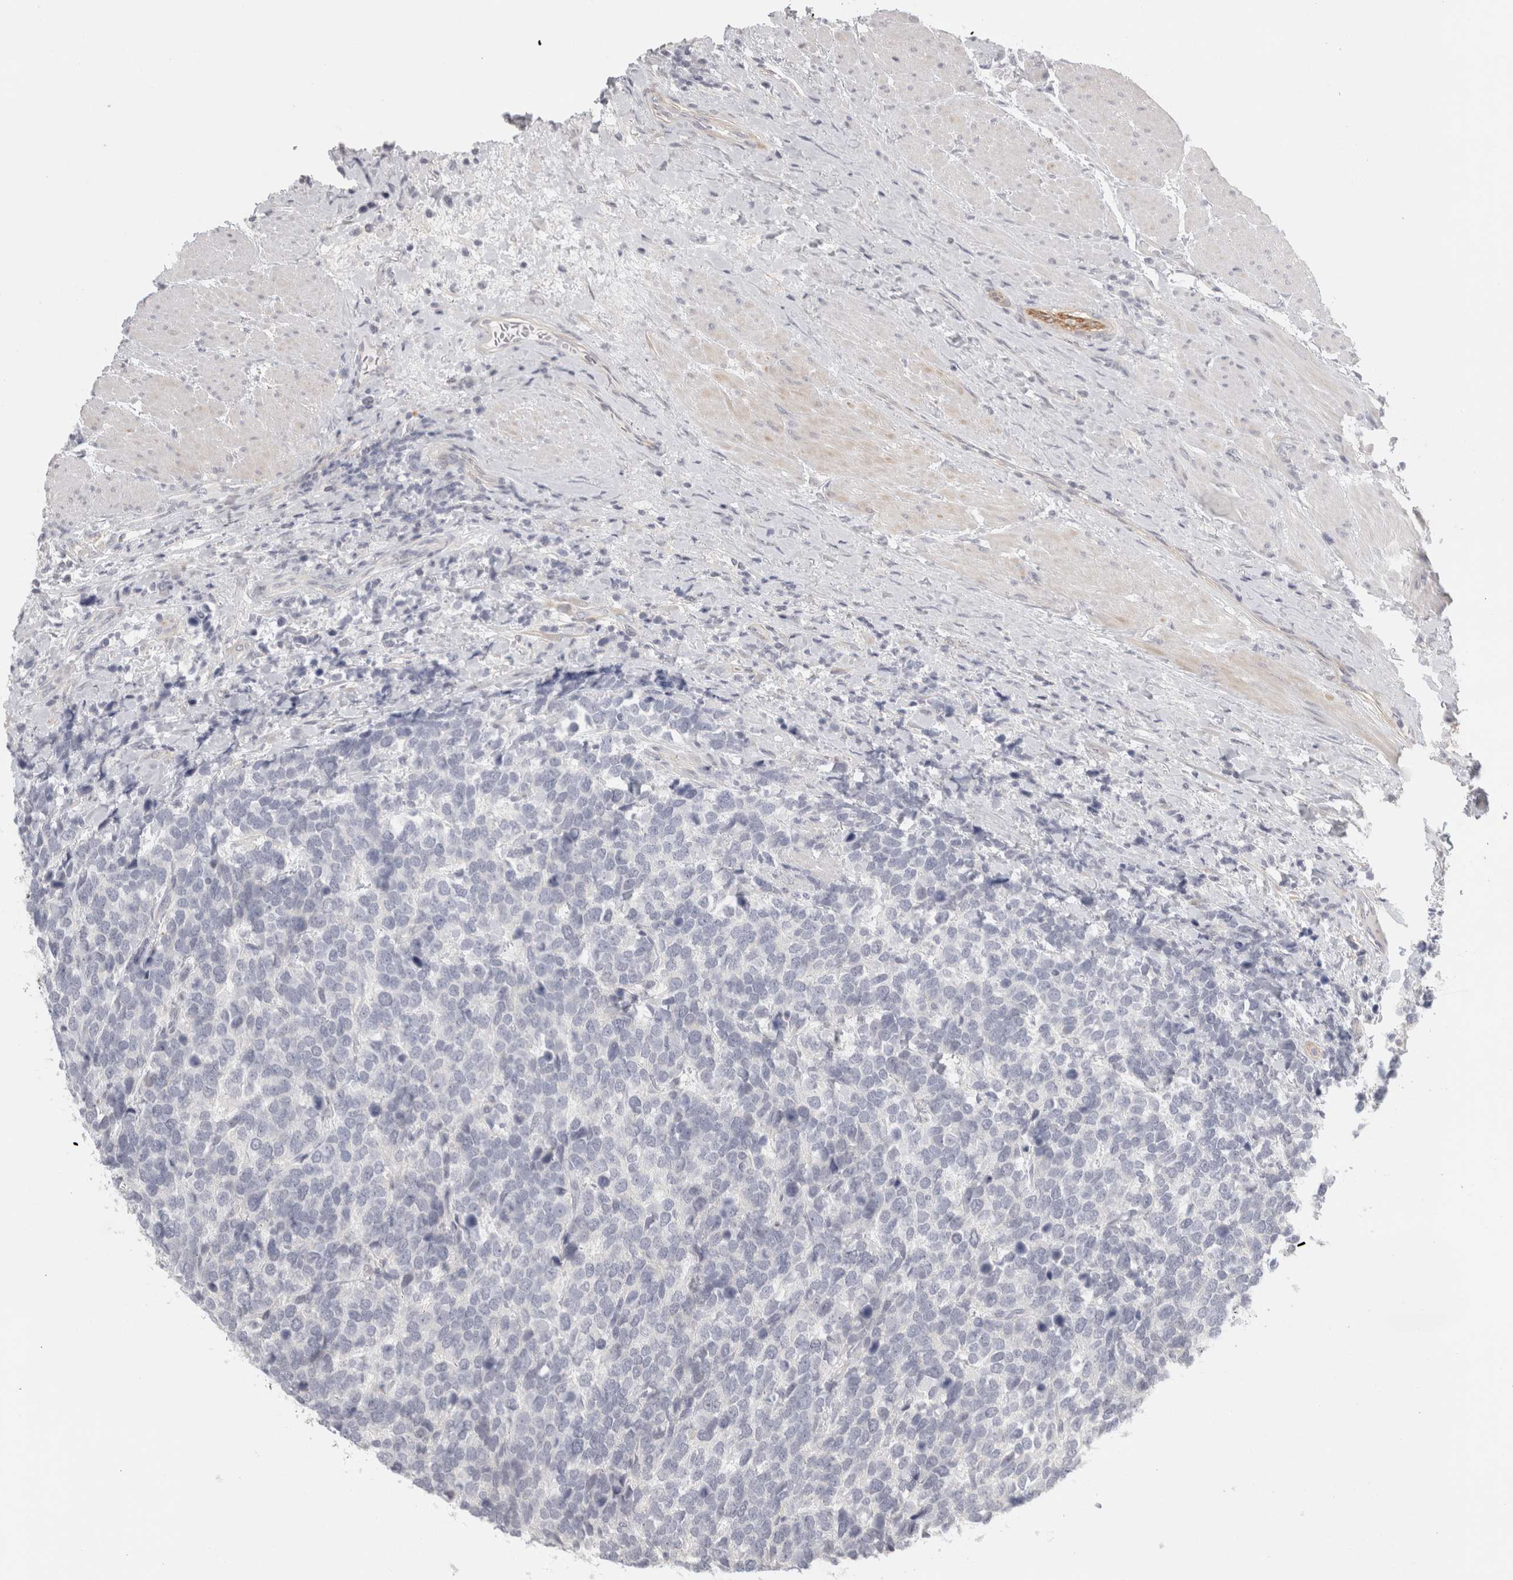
{"staining": {"intensity": "negative", "quantity": "none", "location": "none"}, "tissue": "urothelial cancer", "cell_type": "Tumor cells", "image_type": "cancer", "snomed": [{"axis": "morphology", "description": "Urothelial carcinoma, High grade"}, {"axis": "topography", "description": "Urinary bladder"}], "caption": "Tumor cells show no significant positivity in urothelial carcinoma (high-grade). (DAB (3,3'-diaminobenzidine) immunohistochemistry, high magnification).", "gene": "FBLIM1", "patient": {"sex": "female", "age": 82}}